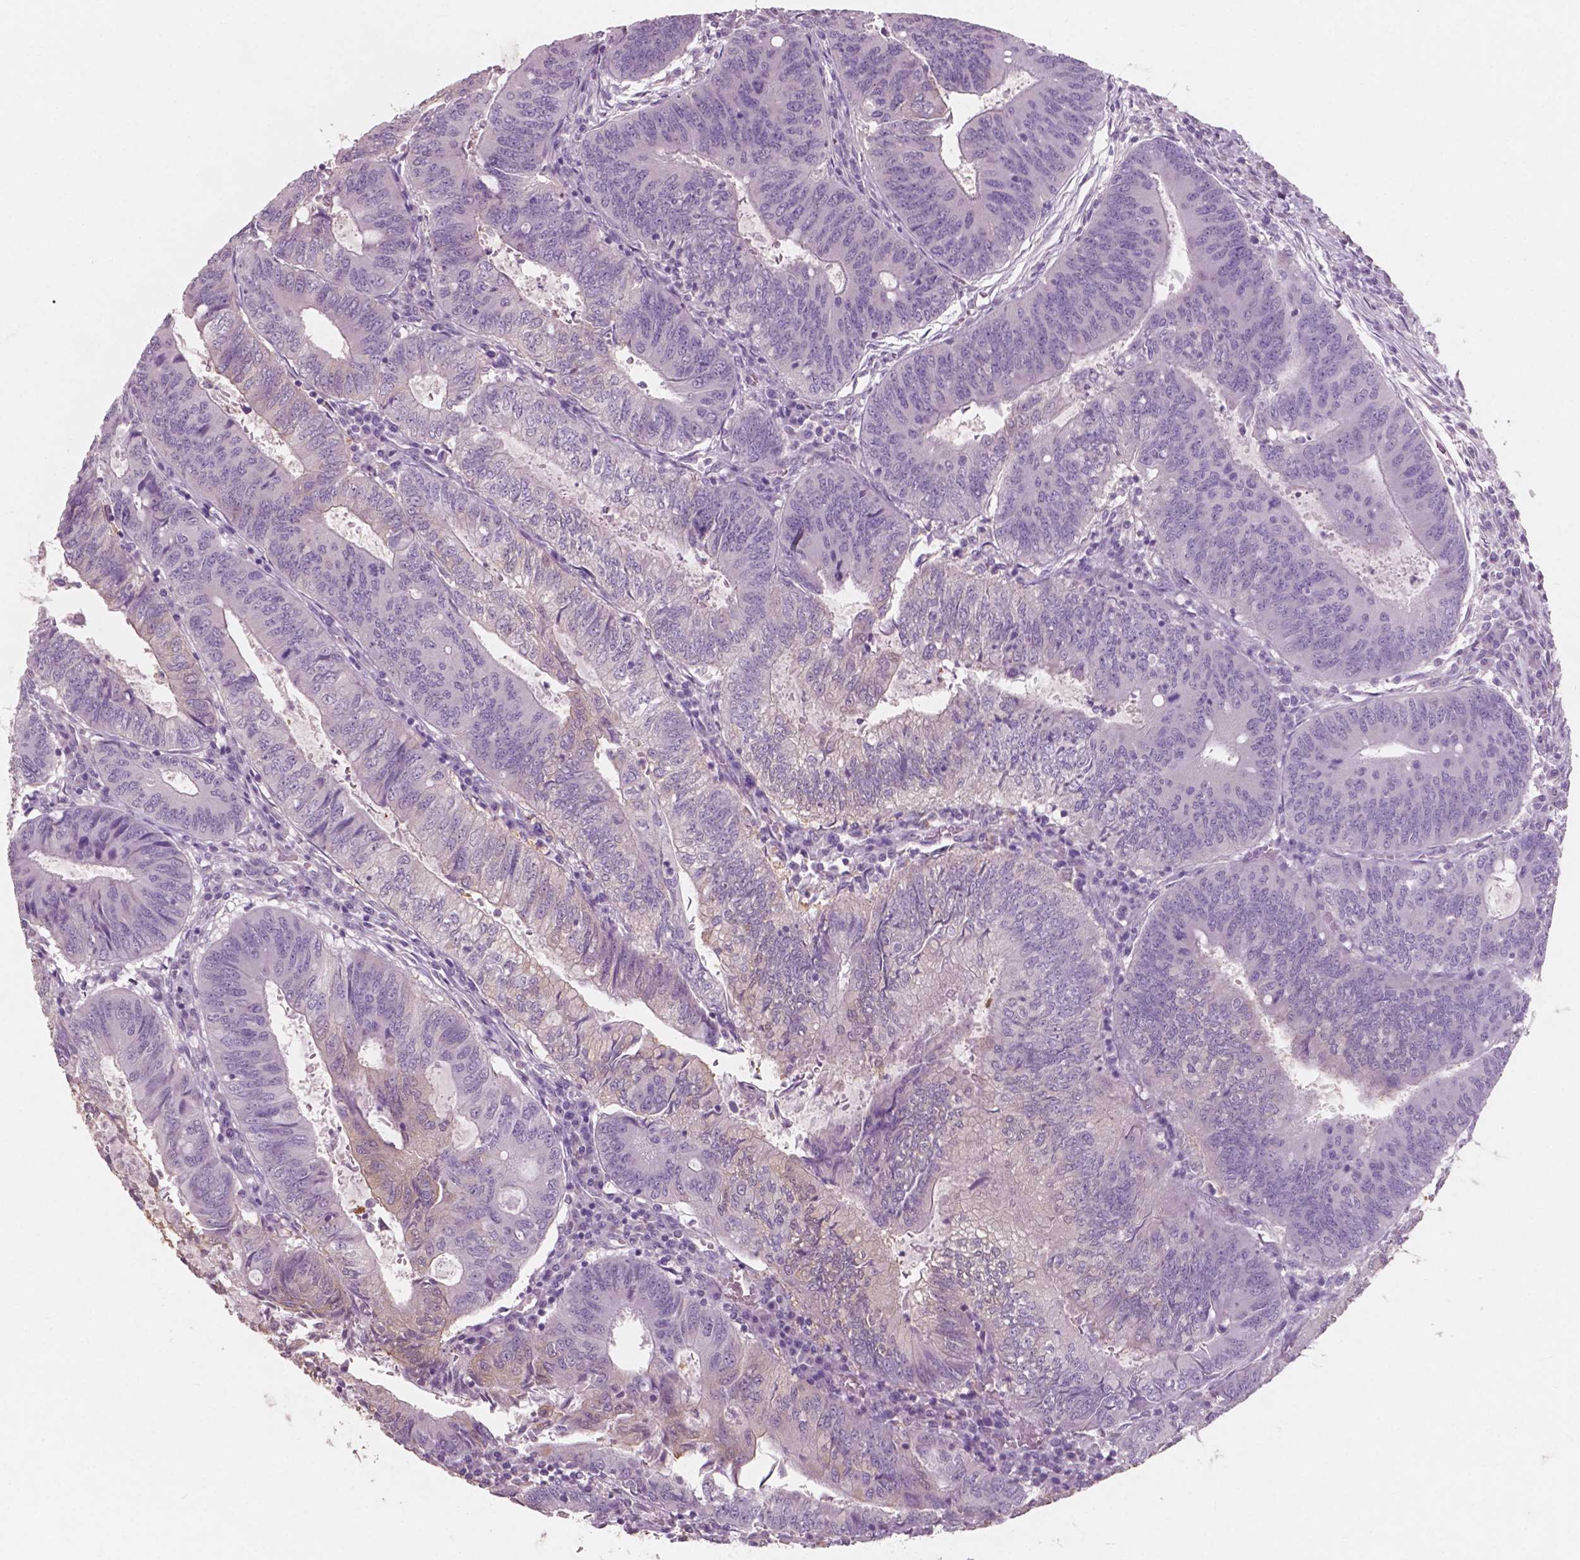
{"staining": {"intensity": "negative", "quantity": "none", "location": "none"}, "tissue": "colorectal cancer", "cell_type": "Tumor cells", "image_type": "cancer", "snomed": [{"axis": "morphology", "description": "Adenocarcinoma, NOS"}, {"axis": "topography", "description": "Colon"}], "caption": "Immunohistochemical staining of colorectal adenocarcinoma demonstrates no significant expression in tumor cells. Nuclei are stained in blue.", "gene": "AWAT1", "patient": {"sex": "male", "age": 67}}